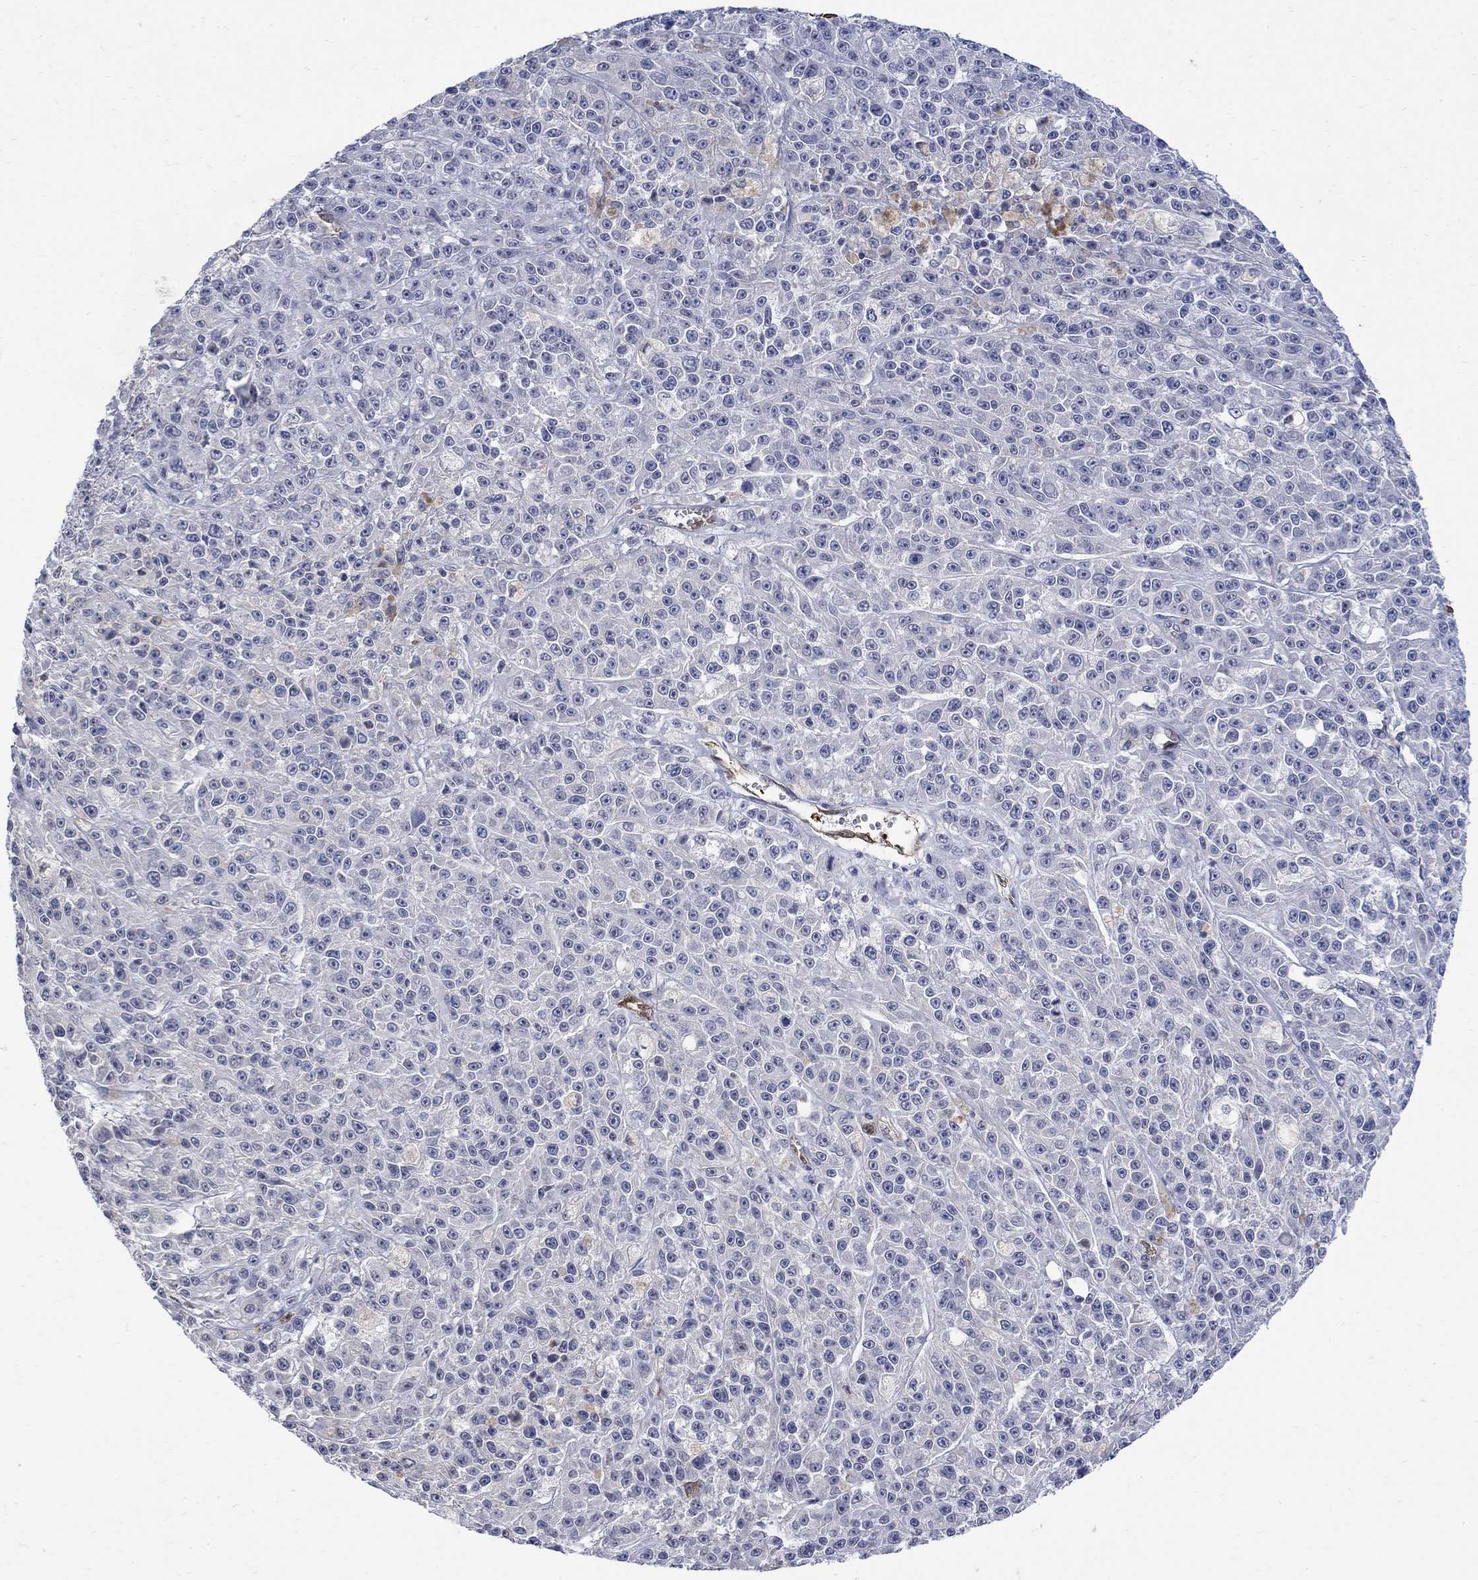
{"staining": {"intensity": "negative", "quantity": "none", "location": "none"}, "tissue": "melanoma", "cell_type": "Tumor cells", "image_type": "cancer", "snomed": [{"axis": "morphology", "description": "Malignant melanoma, NOS"}, {"axis": "topography", "description": "Skin"}], "caption": "High power microscopy micrograph of an IHC photomicrograph of melanoma, revealing no significant expression in tumor cells.", "gene": "TGM2", "patient": {"sex": "female", "age": 58}}